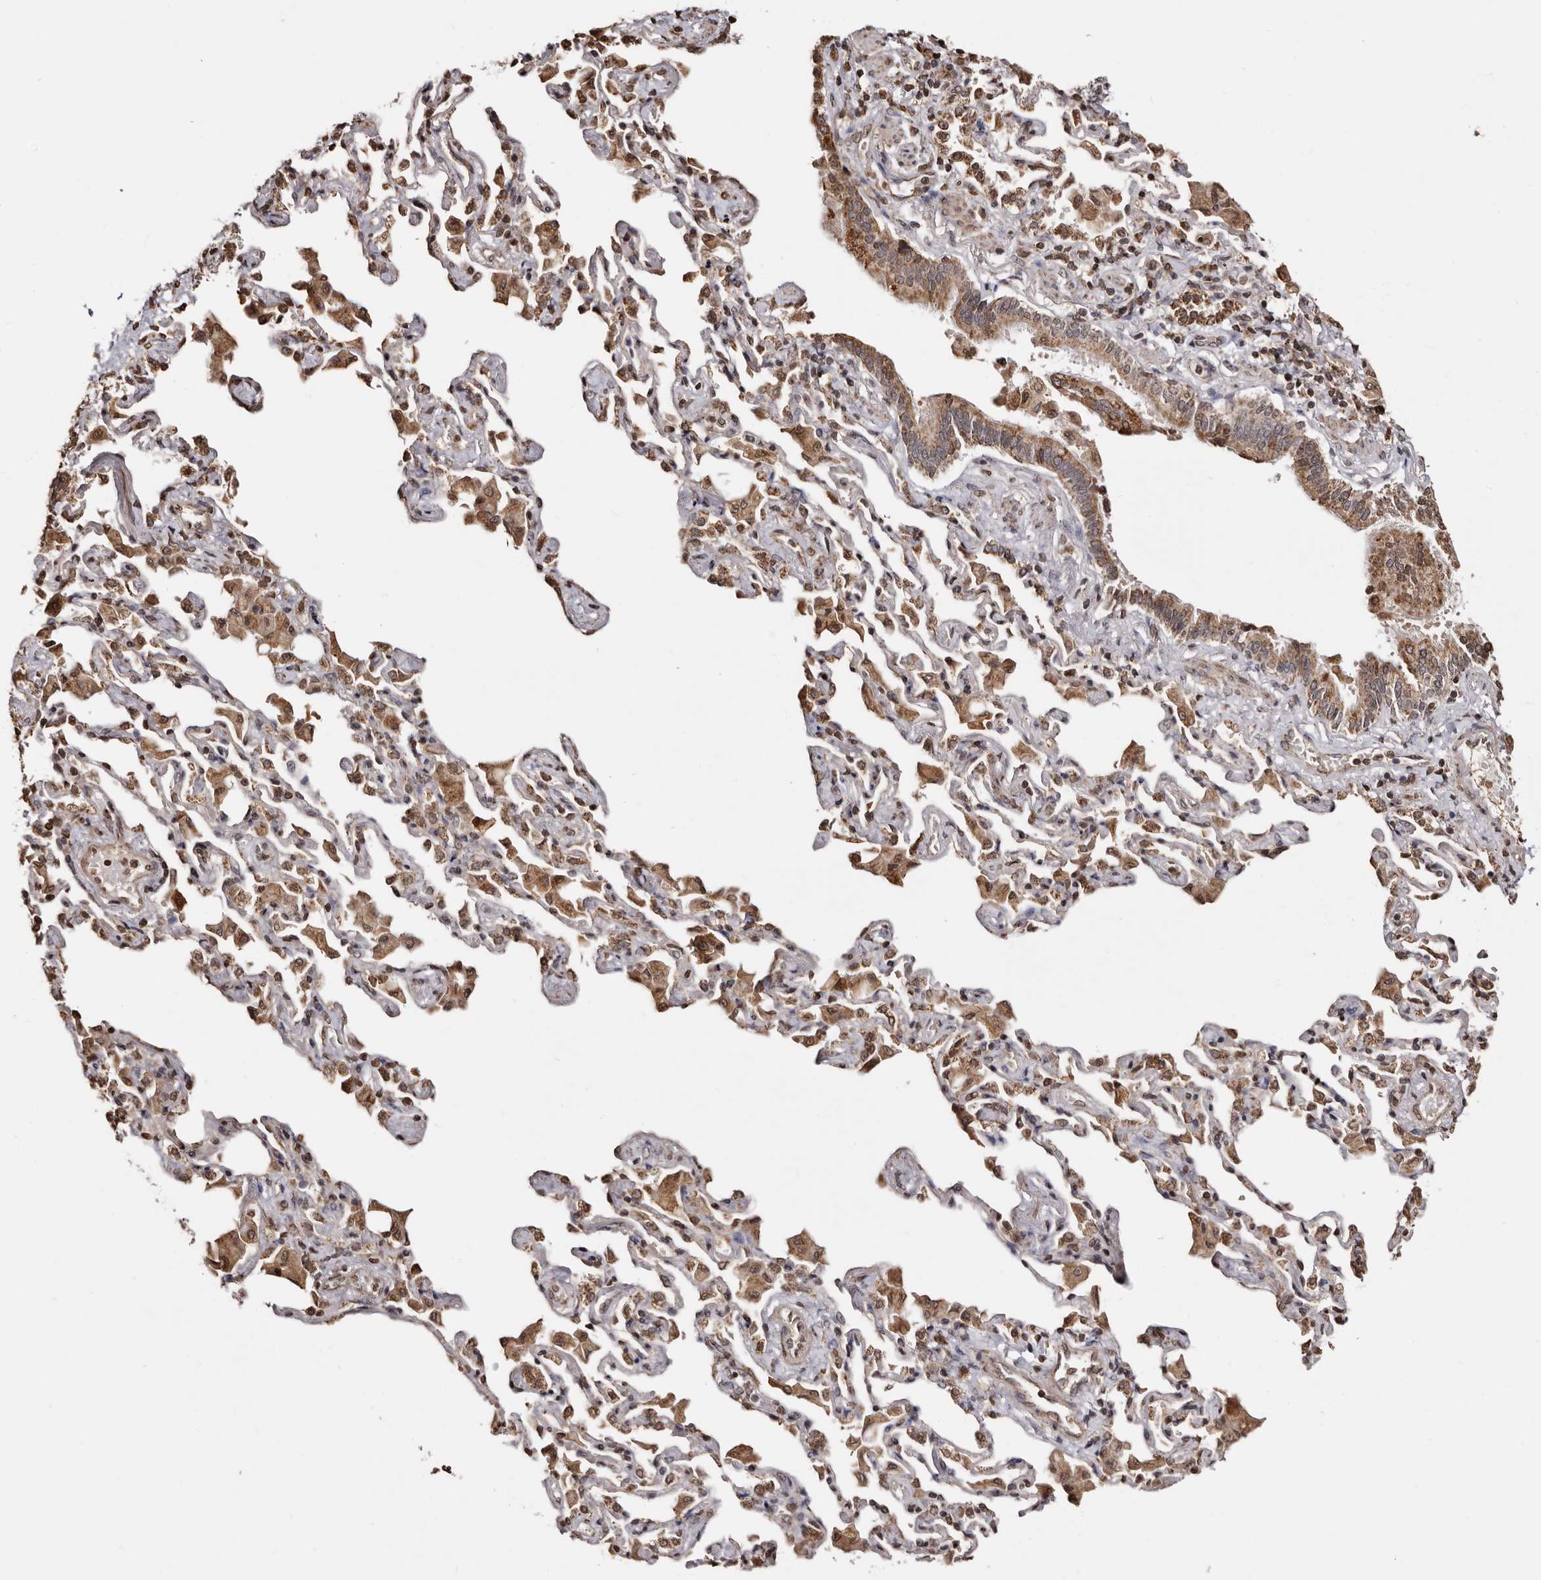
{"staining": {"intensity": "moderate", "quantity": ">75%", "location": "cytoplasmic/membranous"}, "tissue": "bronchus", "cell_type": "Respiratory epithelial cells", "image_type": "normal", "snomed": [{"axis": "morphology", "description": "Normal tissue, NOS"}, {"axis": "morphology", "description": "Inflammation, NOS"}, {"axis": "topography", "description": "Bronchus"}, {"axis": "topography", "description": "Lung"}], "caption": "DAB (3,3'-diaminobenzidine) immunohistochemical staining of normal human bronchus displays moderate cytoplasmic/membranous protein staining in approximately >75% of respiratory epithelial cells.", "gene": "CCDC190", "patient": {"sex": "female", "age": 46}}